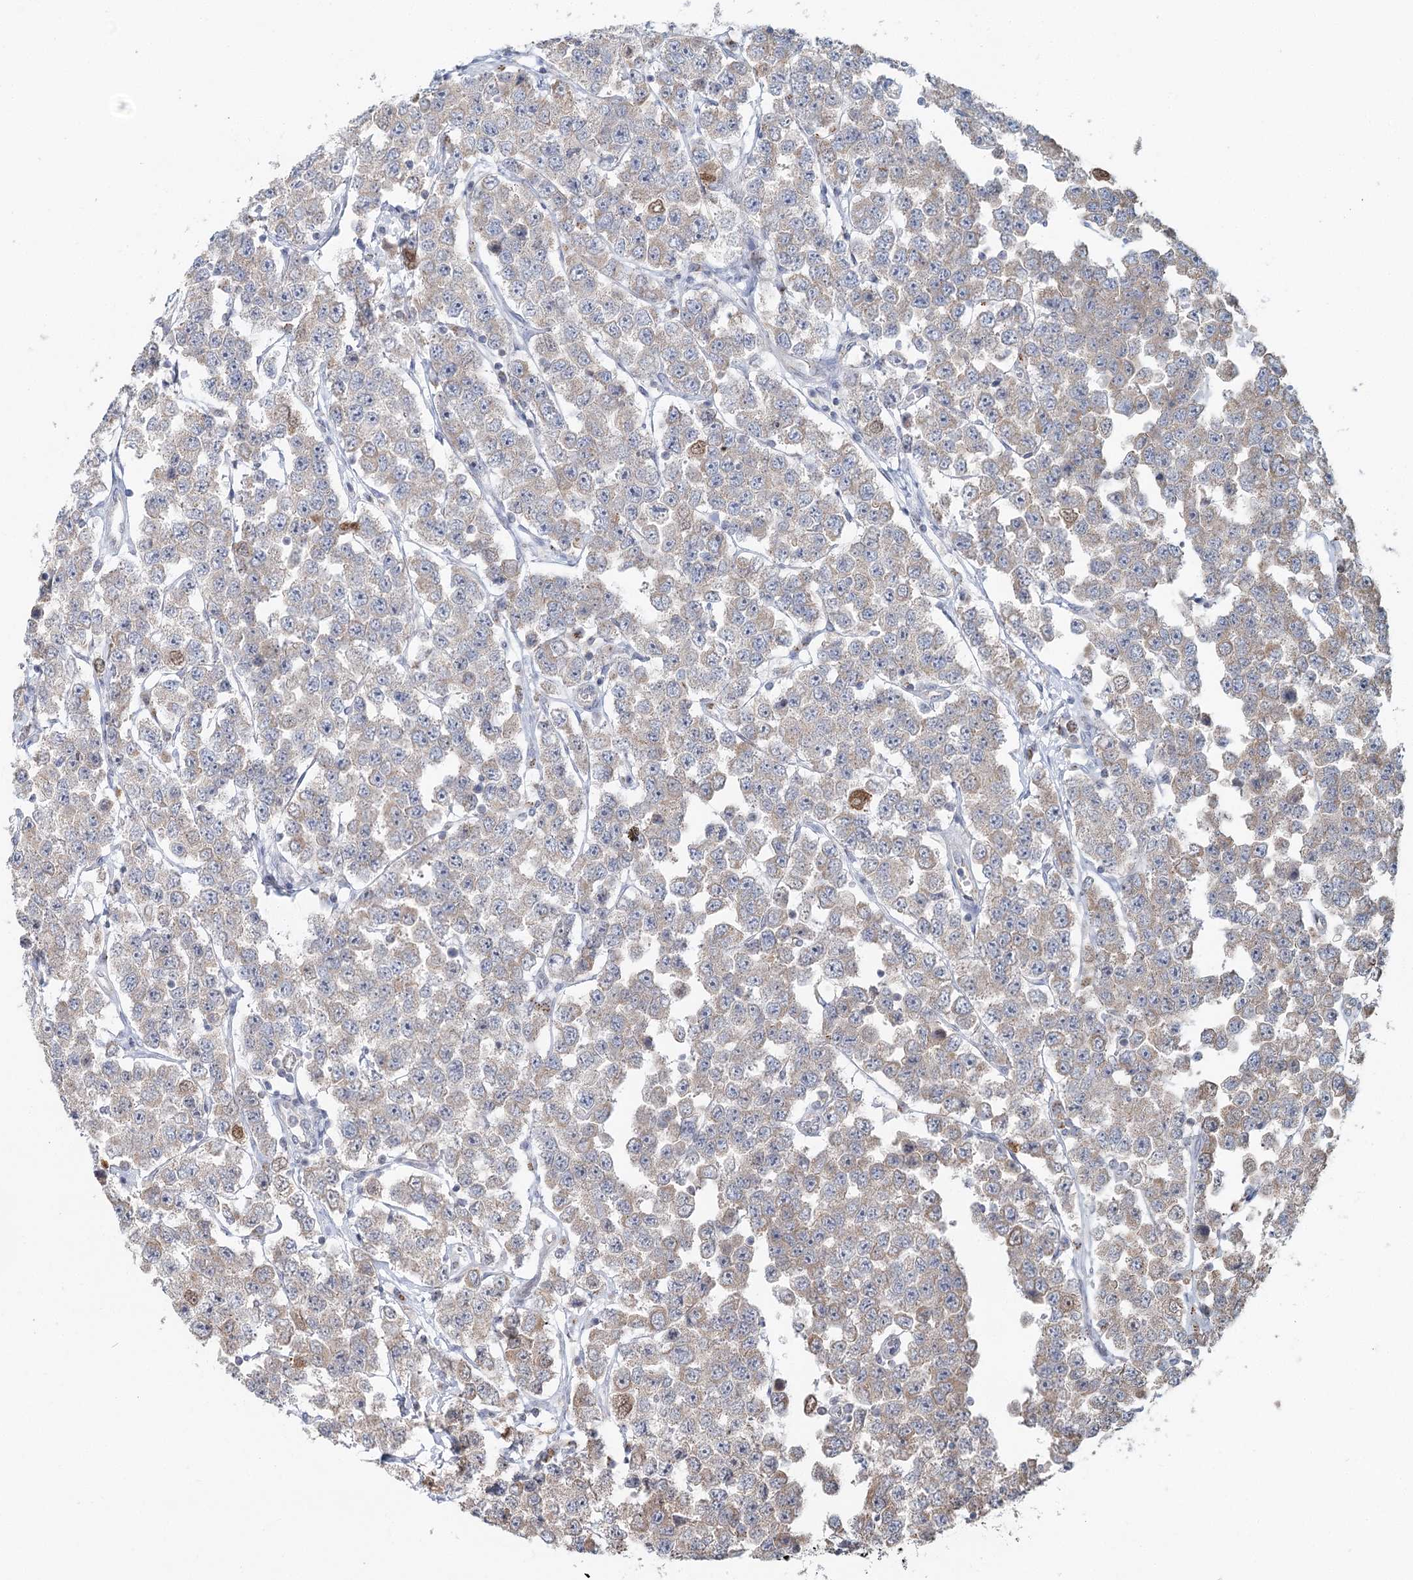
{"staining": {"intensity": "weak", "quantity": "<25%", "location": "nuclear"}, "tissue": "testis cancer", "cell_type": "Tumor cells", "image_type": "cancer", "snomed": [{"axis": "morphology", "description": "Seminoma, NOS"}, {"axis": "topography", "description": "Testis"}], "caption": "Human testis seminoma stained for a protein using immunohistochemistry (IHC) shows no expression in tumor cells.", "gene": "GPALPP1", "patient": {"sex": "male", "age": 28}}